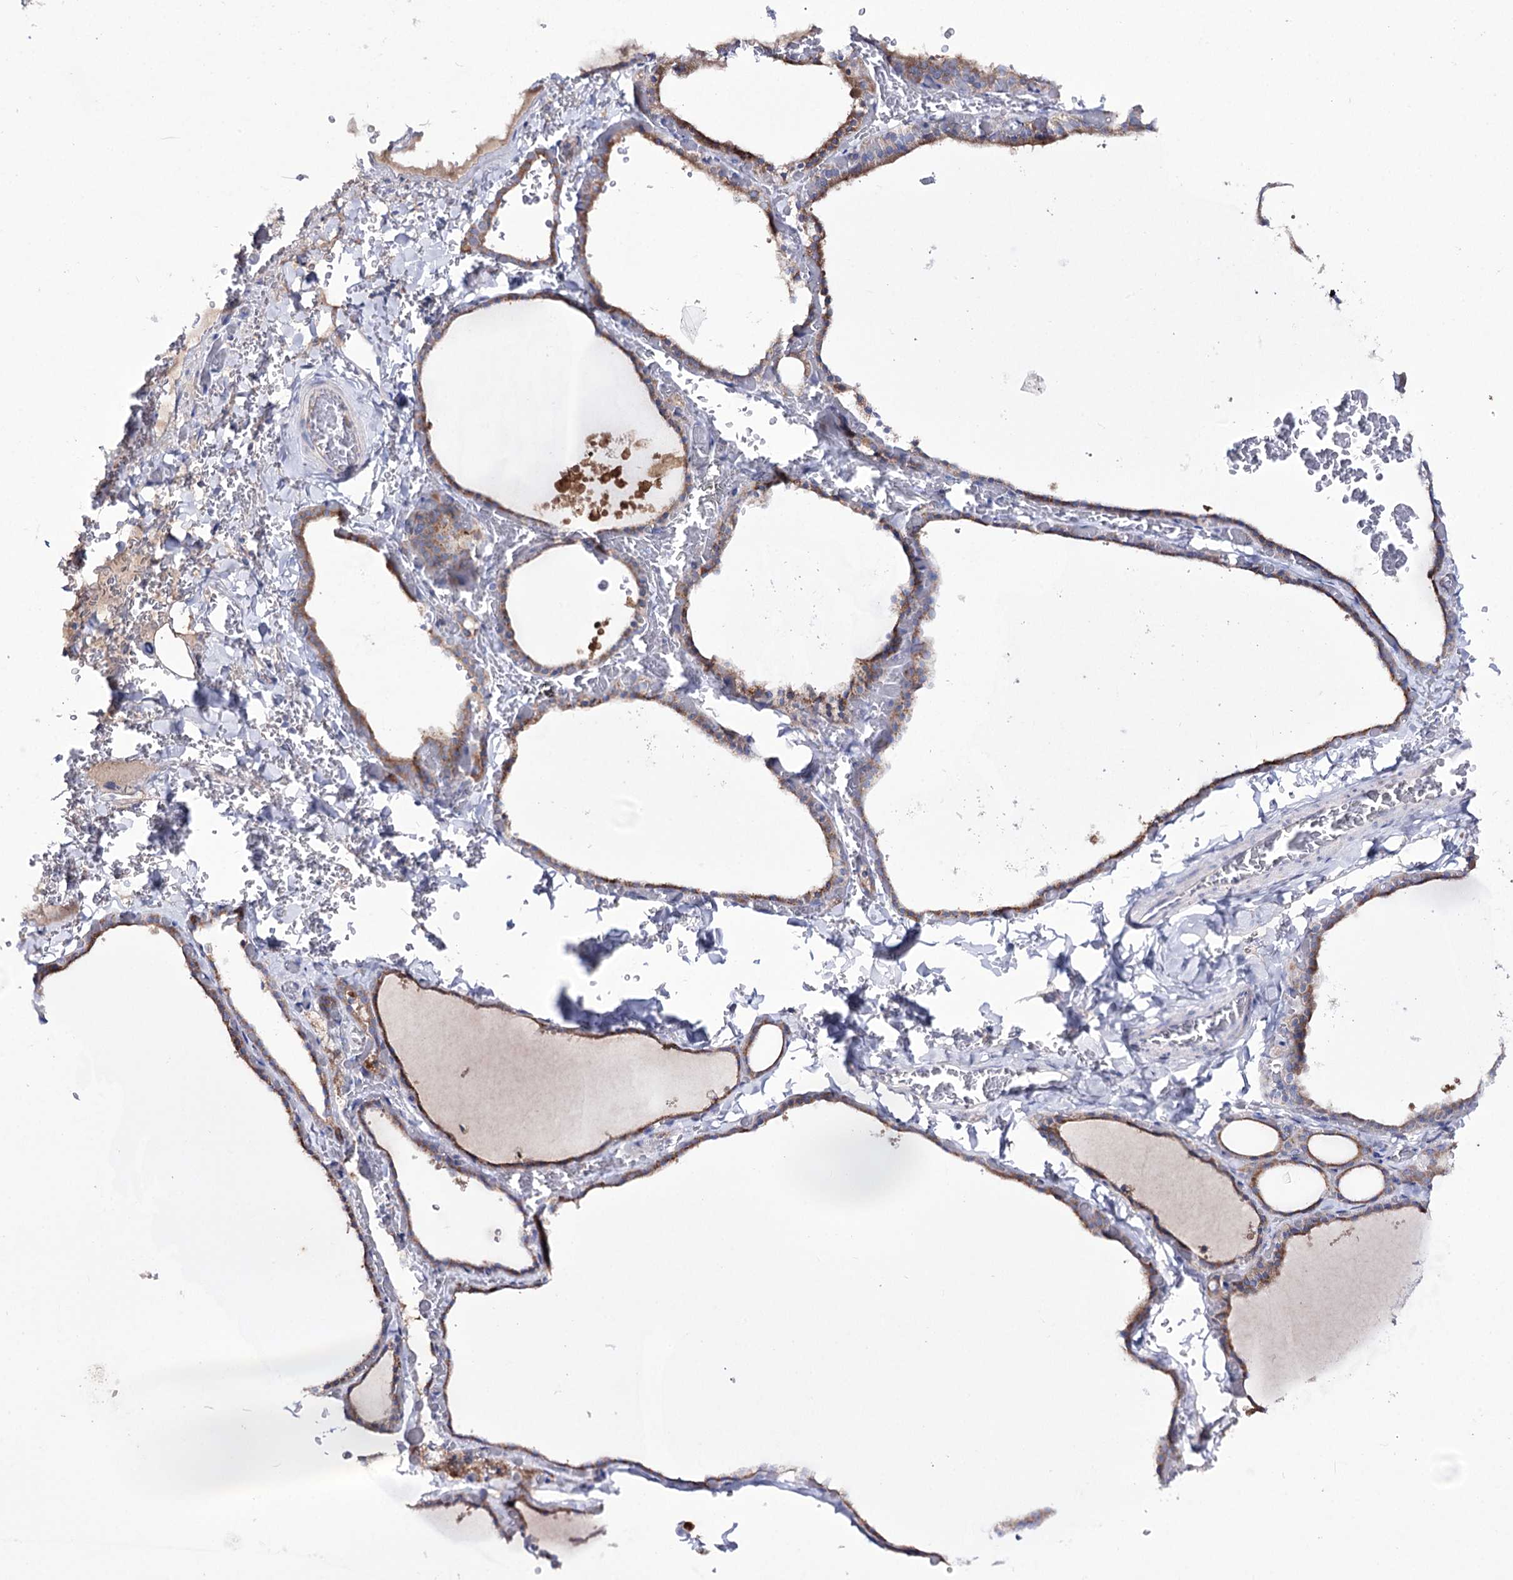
{"staining": {"intensity": "moderate", "quantity": "25%-75%", "location": "cytoplasmic/membranous"}, "tissue": "thyroid gland", "cell_type": "Glandular cells", "image_type": "normal", "snomed": [{"axis": "morphology", "description": "Normal tissue, NOS"}, {"axis": "topography", "description": "Thyroid gland"}], "caption": "About 25%-75% of glandular cells in benign human thyroid gland demonstrate moderate cytoplasmic/membranous protein staining as visualized by brown immunohistochemical staining.", "gene": "NAGLU", "patient": {"sex": "female", "age": 39}}